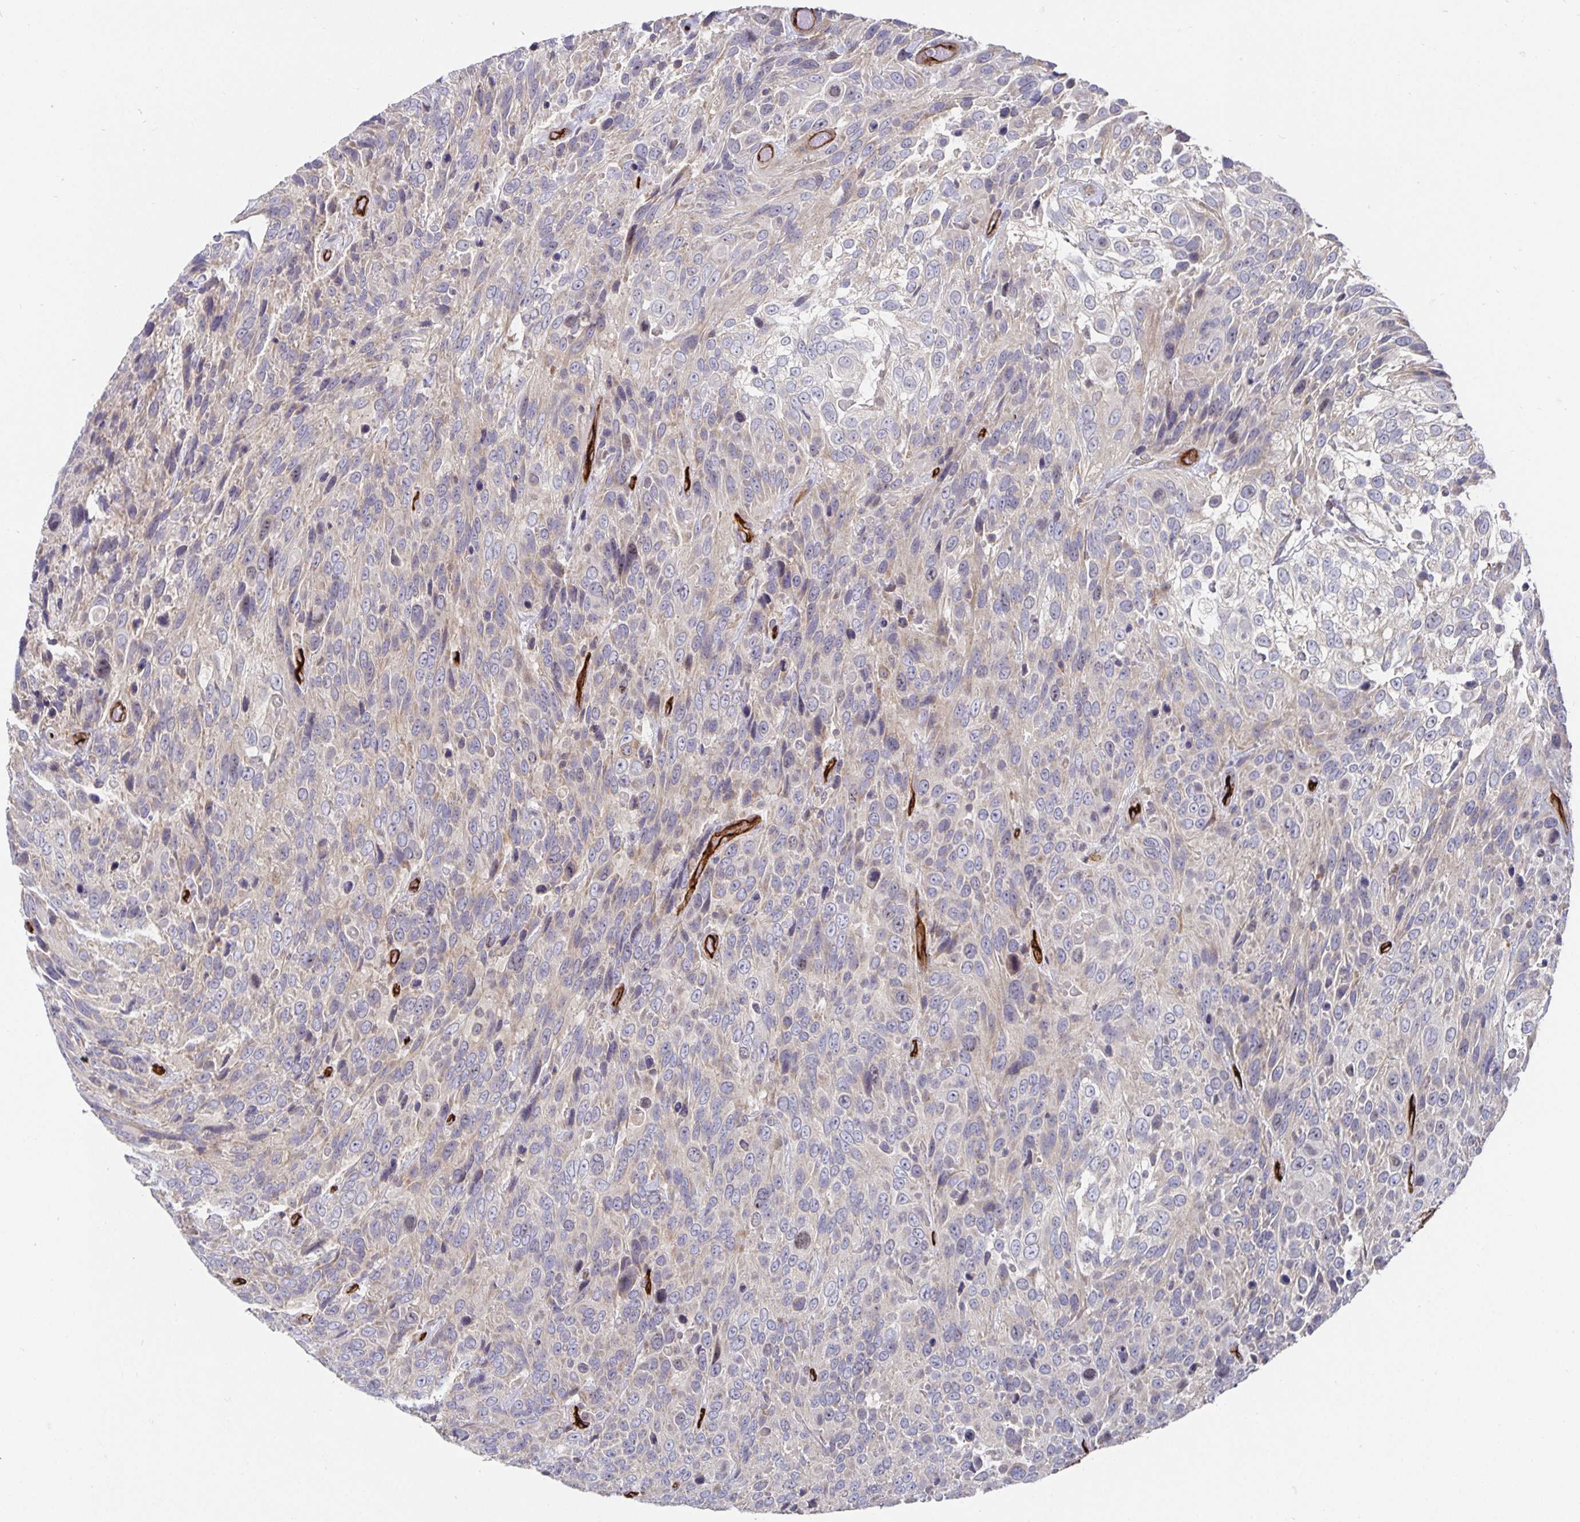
{"staining": {"intensity": "negative", "quantity": "none", "location": "none"}, "tissue": "urothelial cancer", "cell_type": "Tumor cells", "image_type": "cancer", "snomed": [{"axis": "morphology", "description": "Urothelial carcinoma, High grade"}, {"axis": "topography", "description": "Urinary bladder"}], "caption": "Immunohistochemical staining of high-grade urothelial carcinoma reveals no significant staining in tumor cells. (DAB immunohistochemistry visualized using brightfield microscopy, high magnification).", "gene": "PODXL", "patient": {"sex": "female", "age": 70}}